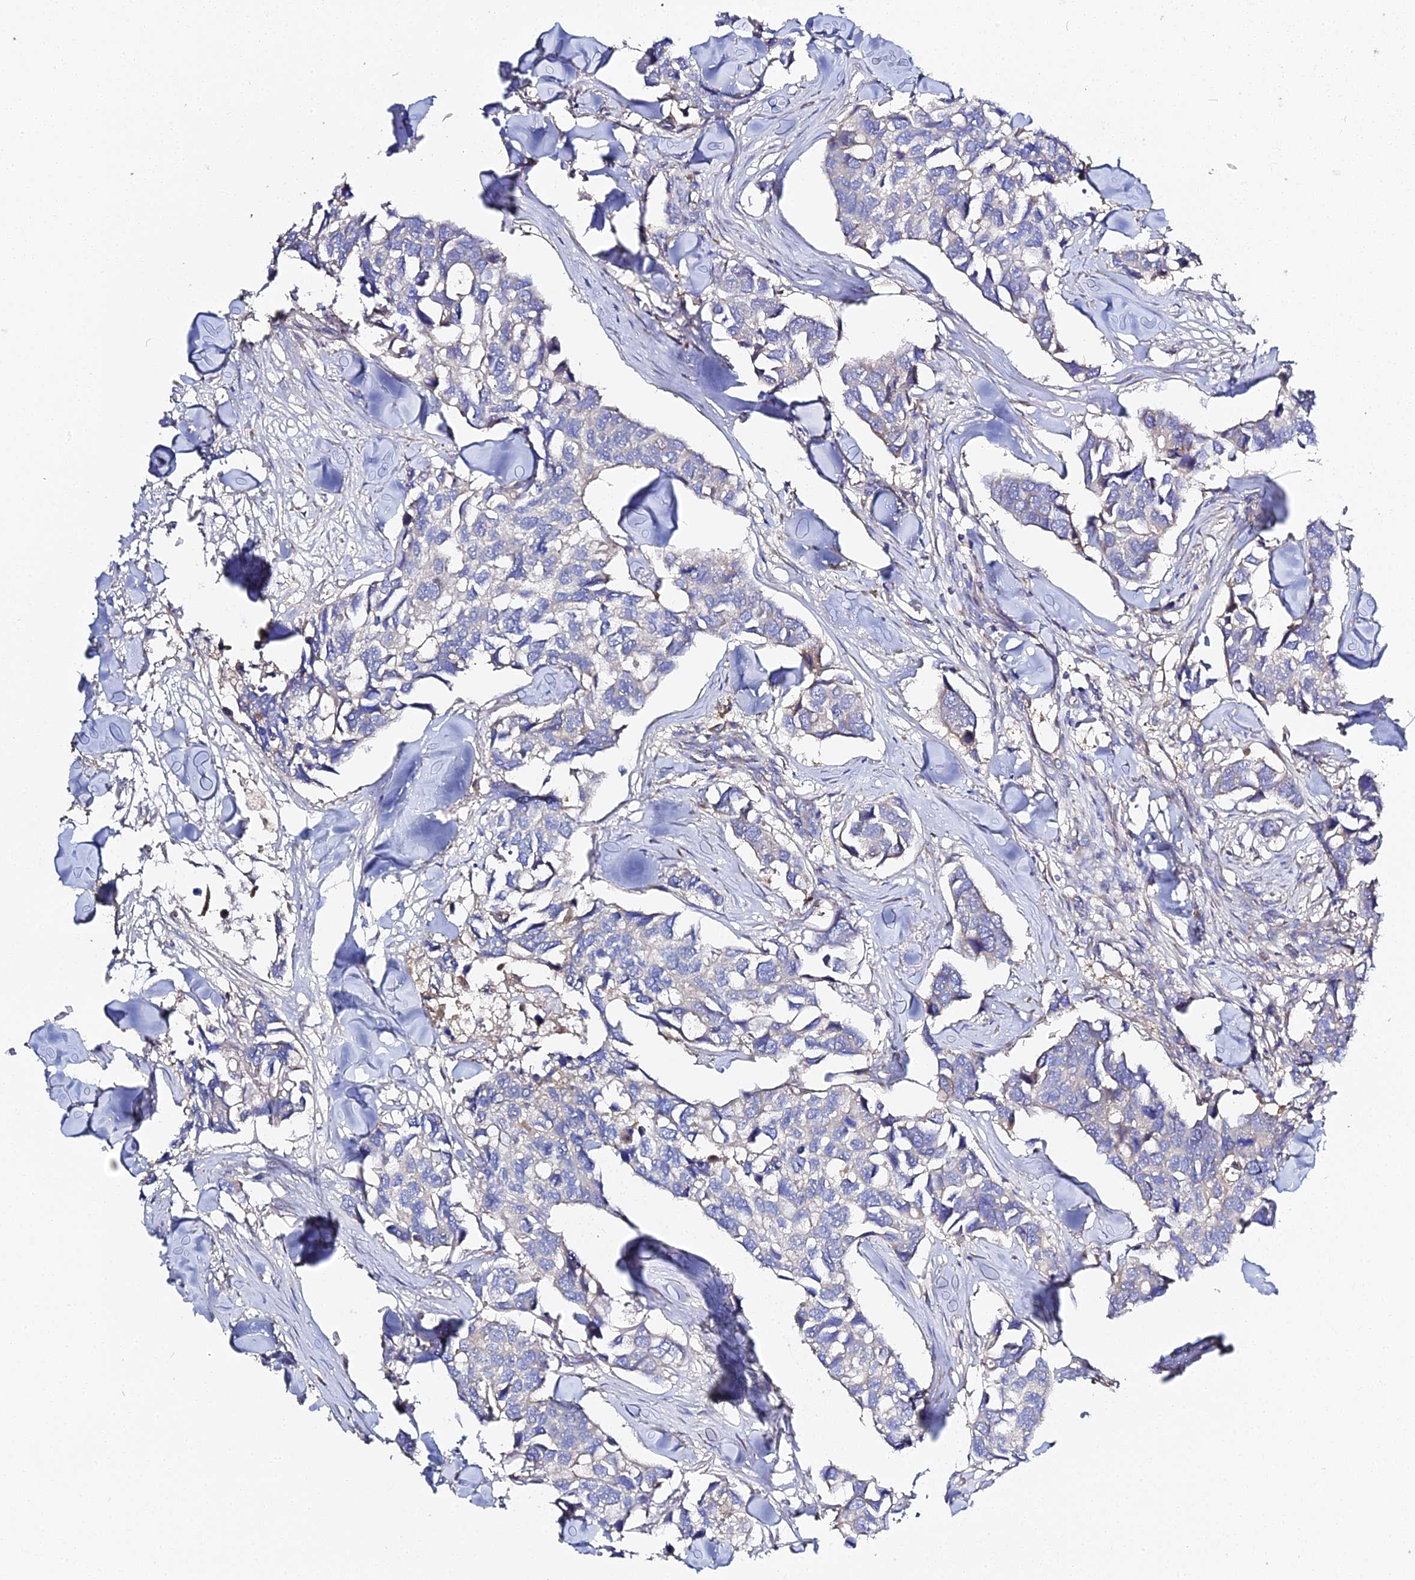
{"staining": {"intensity": "negative", "quantity": "none", "location": "none"}, "tissue": "breast cancer", "cell_type": "Tumor cells", "image_type": "cancer", "snomed": [{"axis": "morphology", "description": "Duct carcinoma"}, {"axis": "topography", "description": "Breast"}], "caption": "An immunohistochemistry (IHC) image of breast invasive ductal carcinoma is shown. There is no staining in tumor cells of breast invasive ductal carcinoma.", "gene": "SCX", "patient": {"sex": "female", "age": 83}}